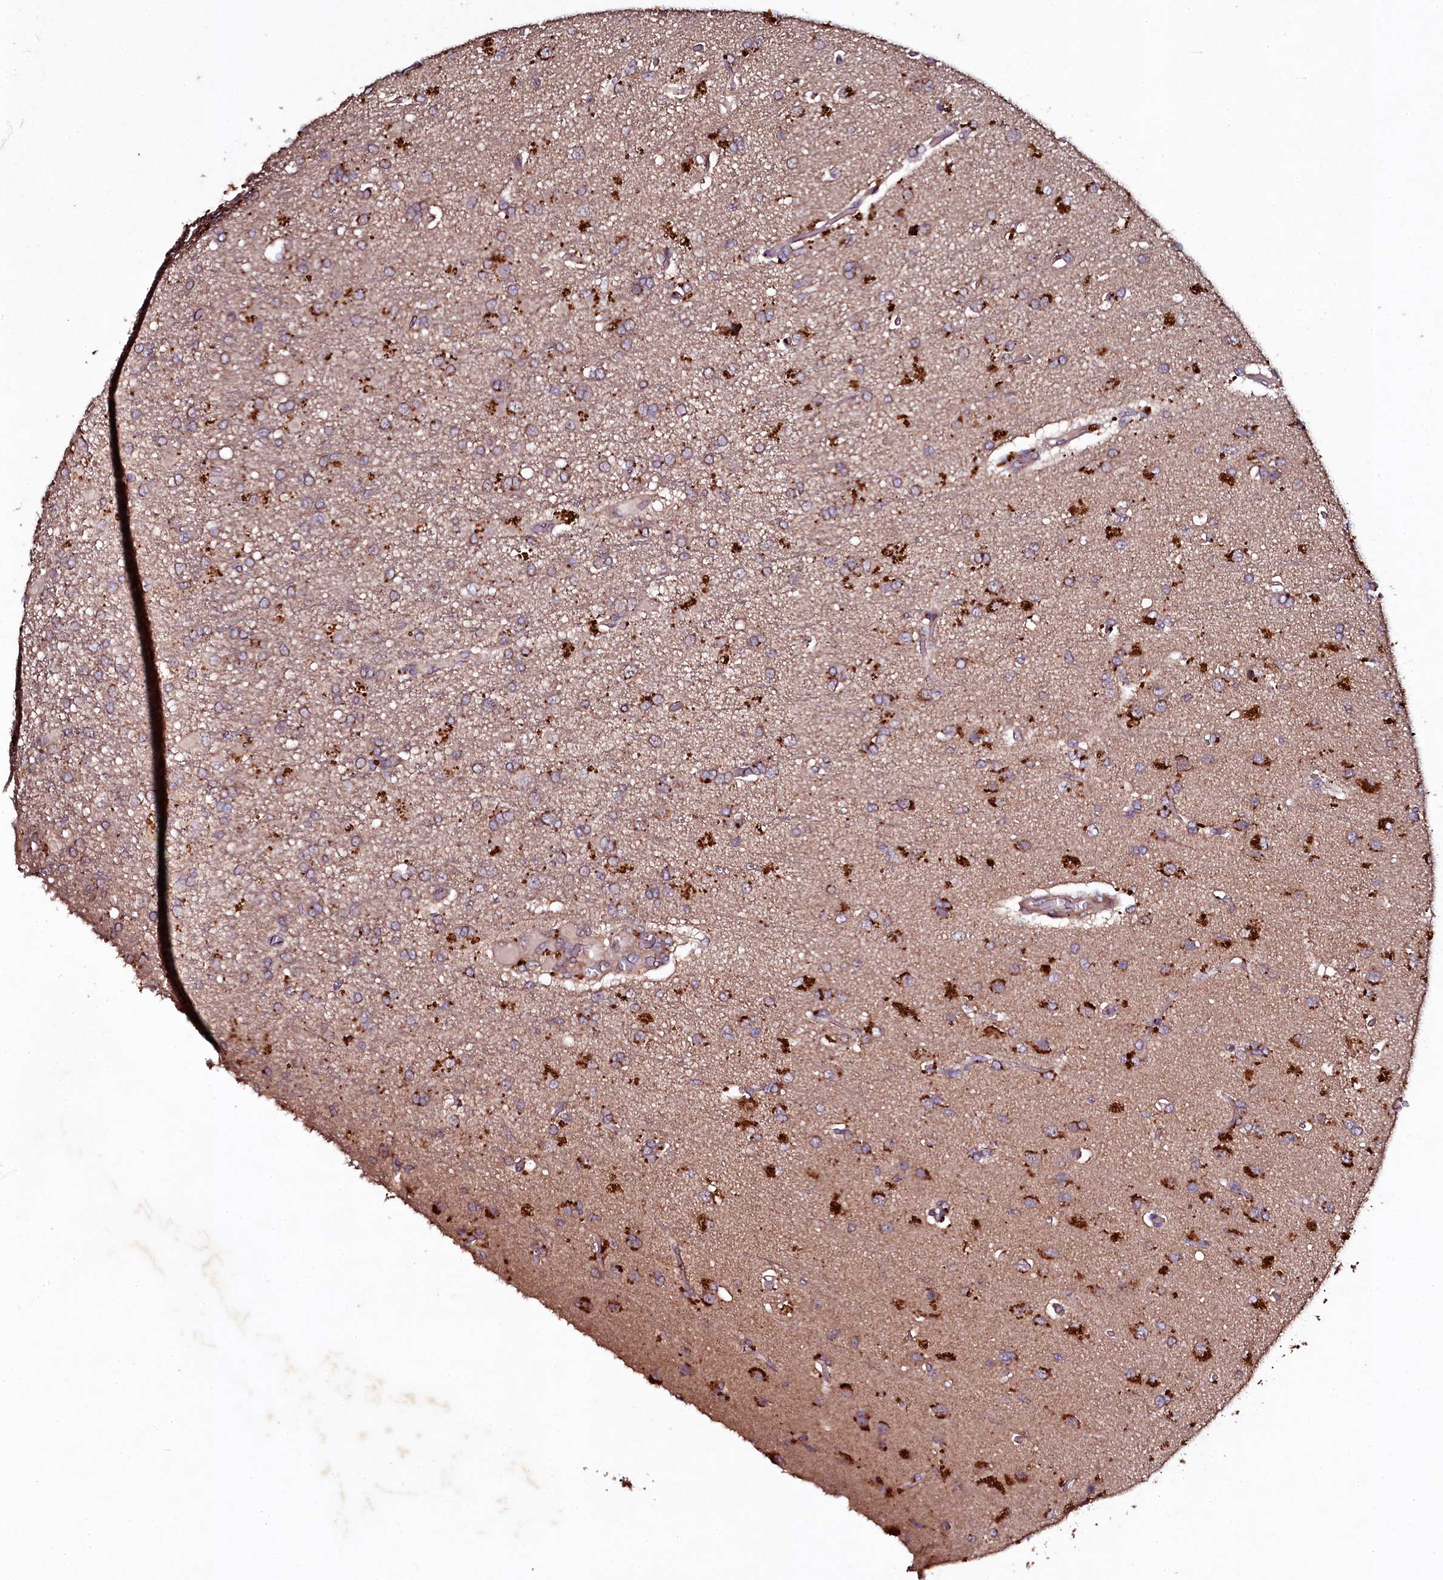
{"staining": {"intensity": "weak", "quantity": ">75%", "location": "cytoplasmic/membranous"}, "tissue": "glioma", "cell_type": "Tumor cells", "image_type": "cancer", "snomed": [{"axis": "morphology", "description": "Glioma, malignant, High grade"}, {"axis": "topography", "description": "Brain"}], "caption": "IHC of high-grade glioma (malignant) shows low levels of weak cytoplasmic/membranous staining in approximately >75% of tumor cells. (DAB IHC, brown staining for protein, blue staining for nuclei).", "gene": "SEC24C", "patient": {"sex": "female", "age": 74}}